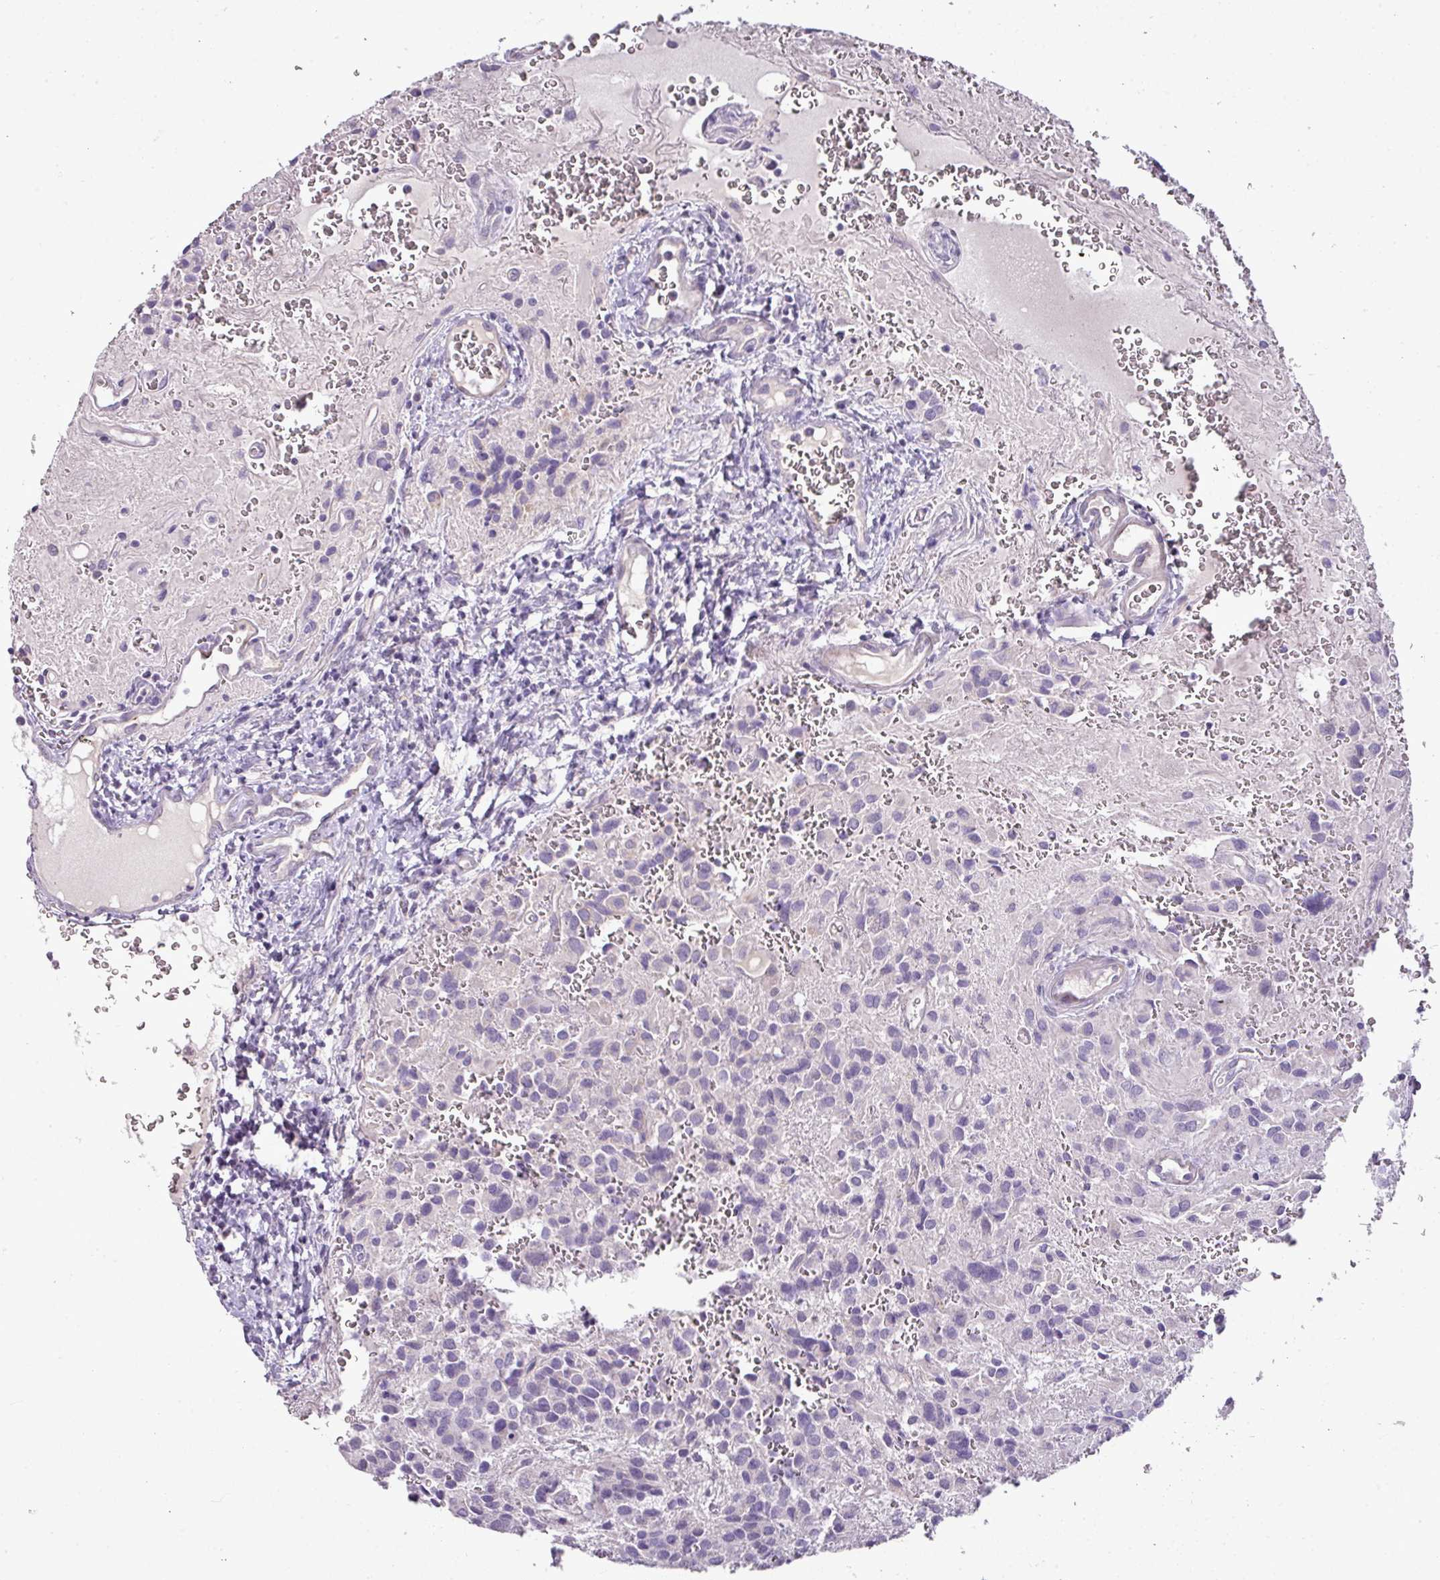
{"staining": {"intensity": "negative", "quantity": "none", "location": "none"}, "tissue": "glioma", "cell_type": "Tumor cells", "image_type": "cancer", "snomed": [{"axis": "morphology", "description": "Glioma, malignant, Low grade"}, {"axis": "topography", "description": "Brain"}], "caption": "High power microscopy micrograph of an immunohistochemistry histopathology image of glioma, revealing no significant expression in tumor cells.", "gene": "BRINP2", "patient": {"sex": "male", "age": 56}}